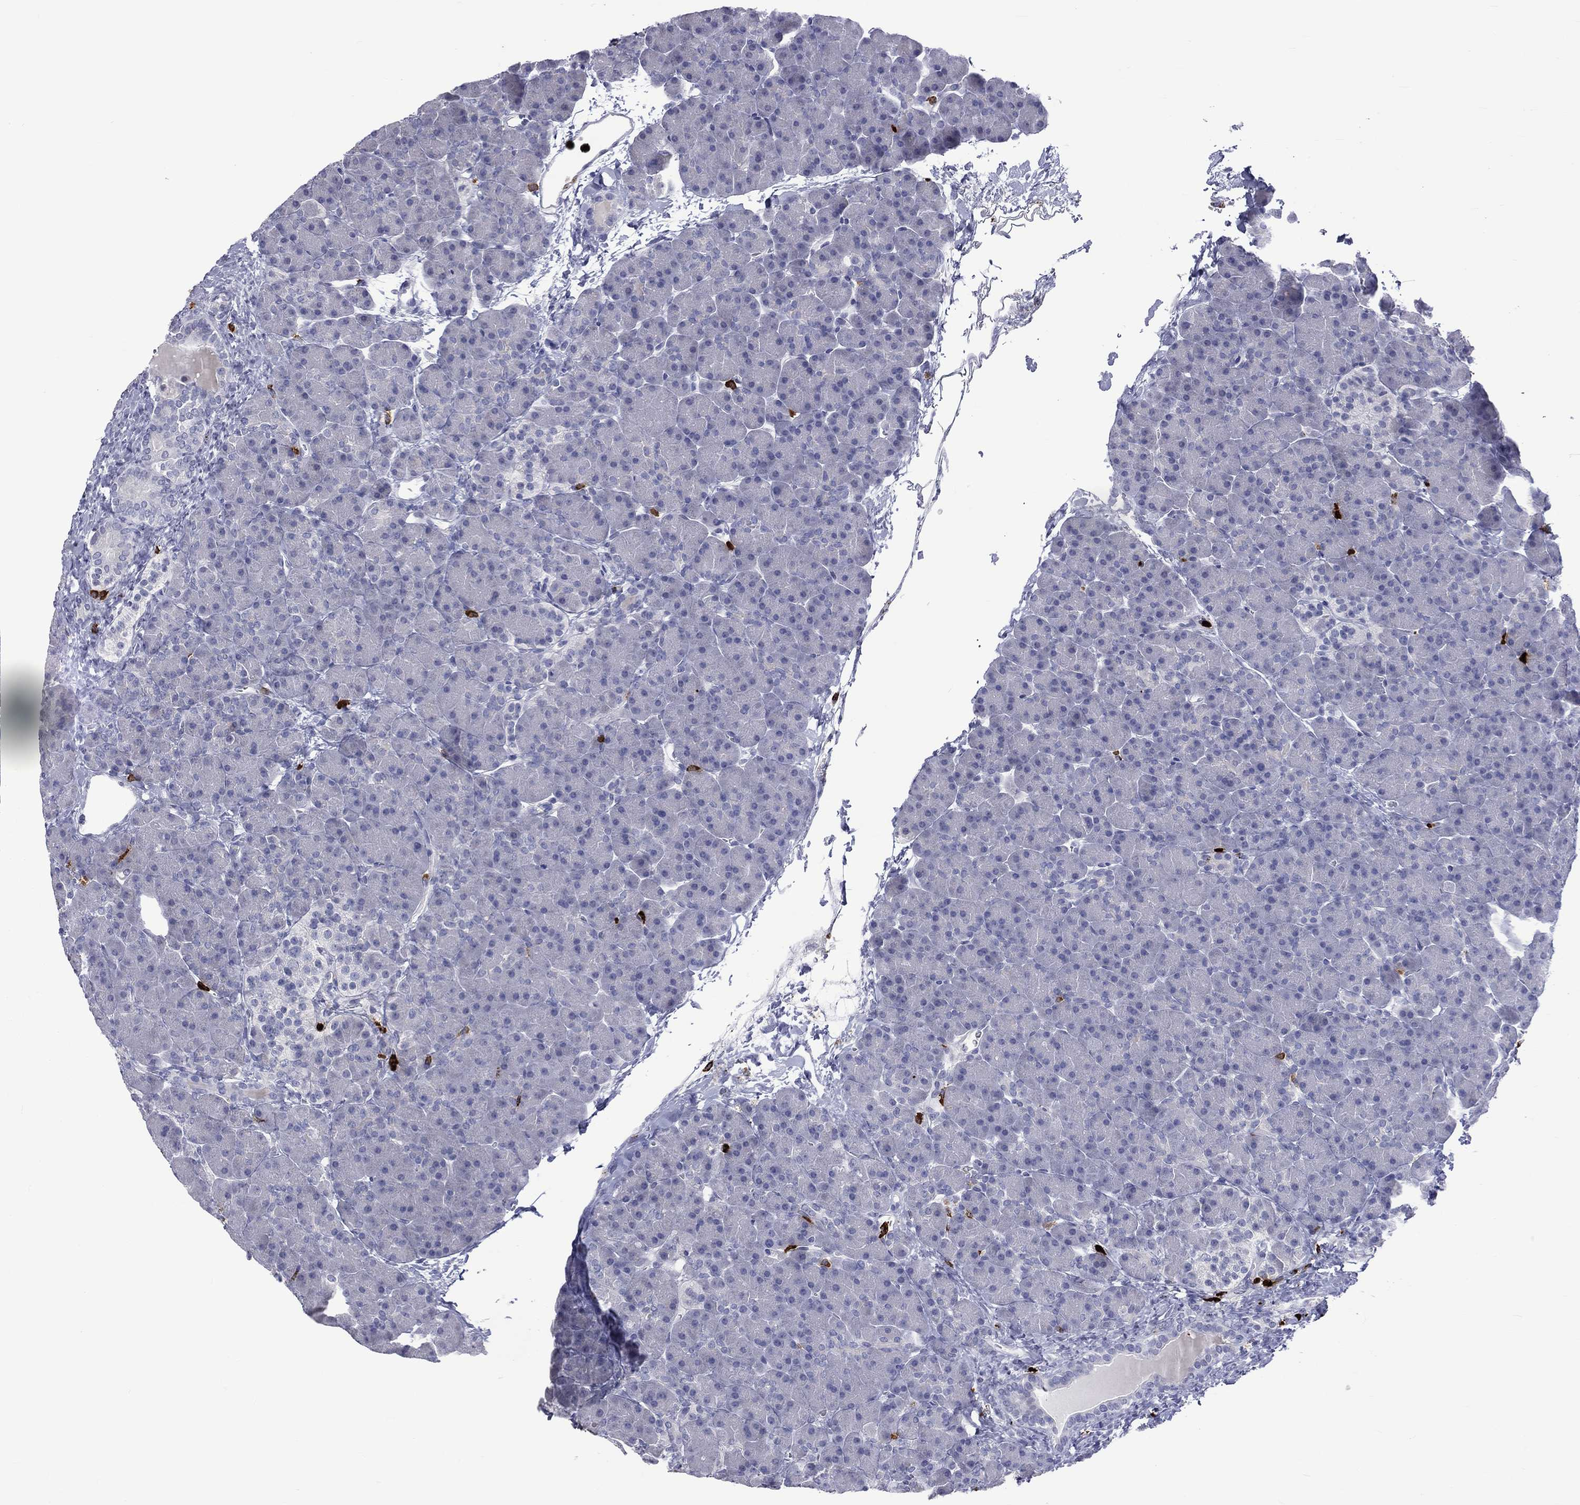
{"staining": {"intensity": "negative", "quantity": "none", "location": "none"}, "tissue": "pancreas", "cell_type": "Exocrine glandular cells", "image_type": "normal", "snomed": [{"axis": "morphology", "description": "Normal tissue, NOS"}, {"axis": "topography", "description": "Pancreas"}], "caption": "Protein analysis of unremarkable pancreas displays no significant positivity in exocrine glandular cells. The staining was performed using DAB (3,3'-diaminobenzidine) to visualize the protein expression in brown, while the nuclei were stained in blue with hematoxylin (Magnification: 20x).", "gene": "ELANE", "patient": {"sex": "female", "age": 44}}